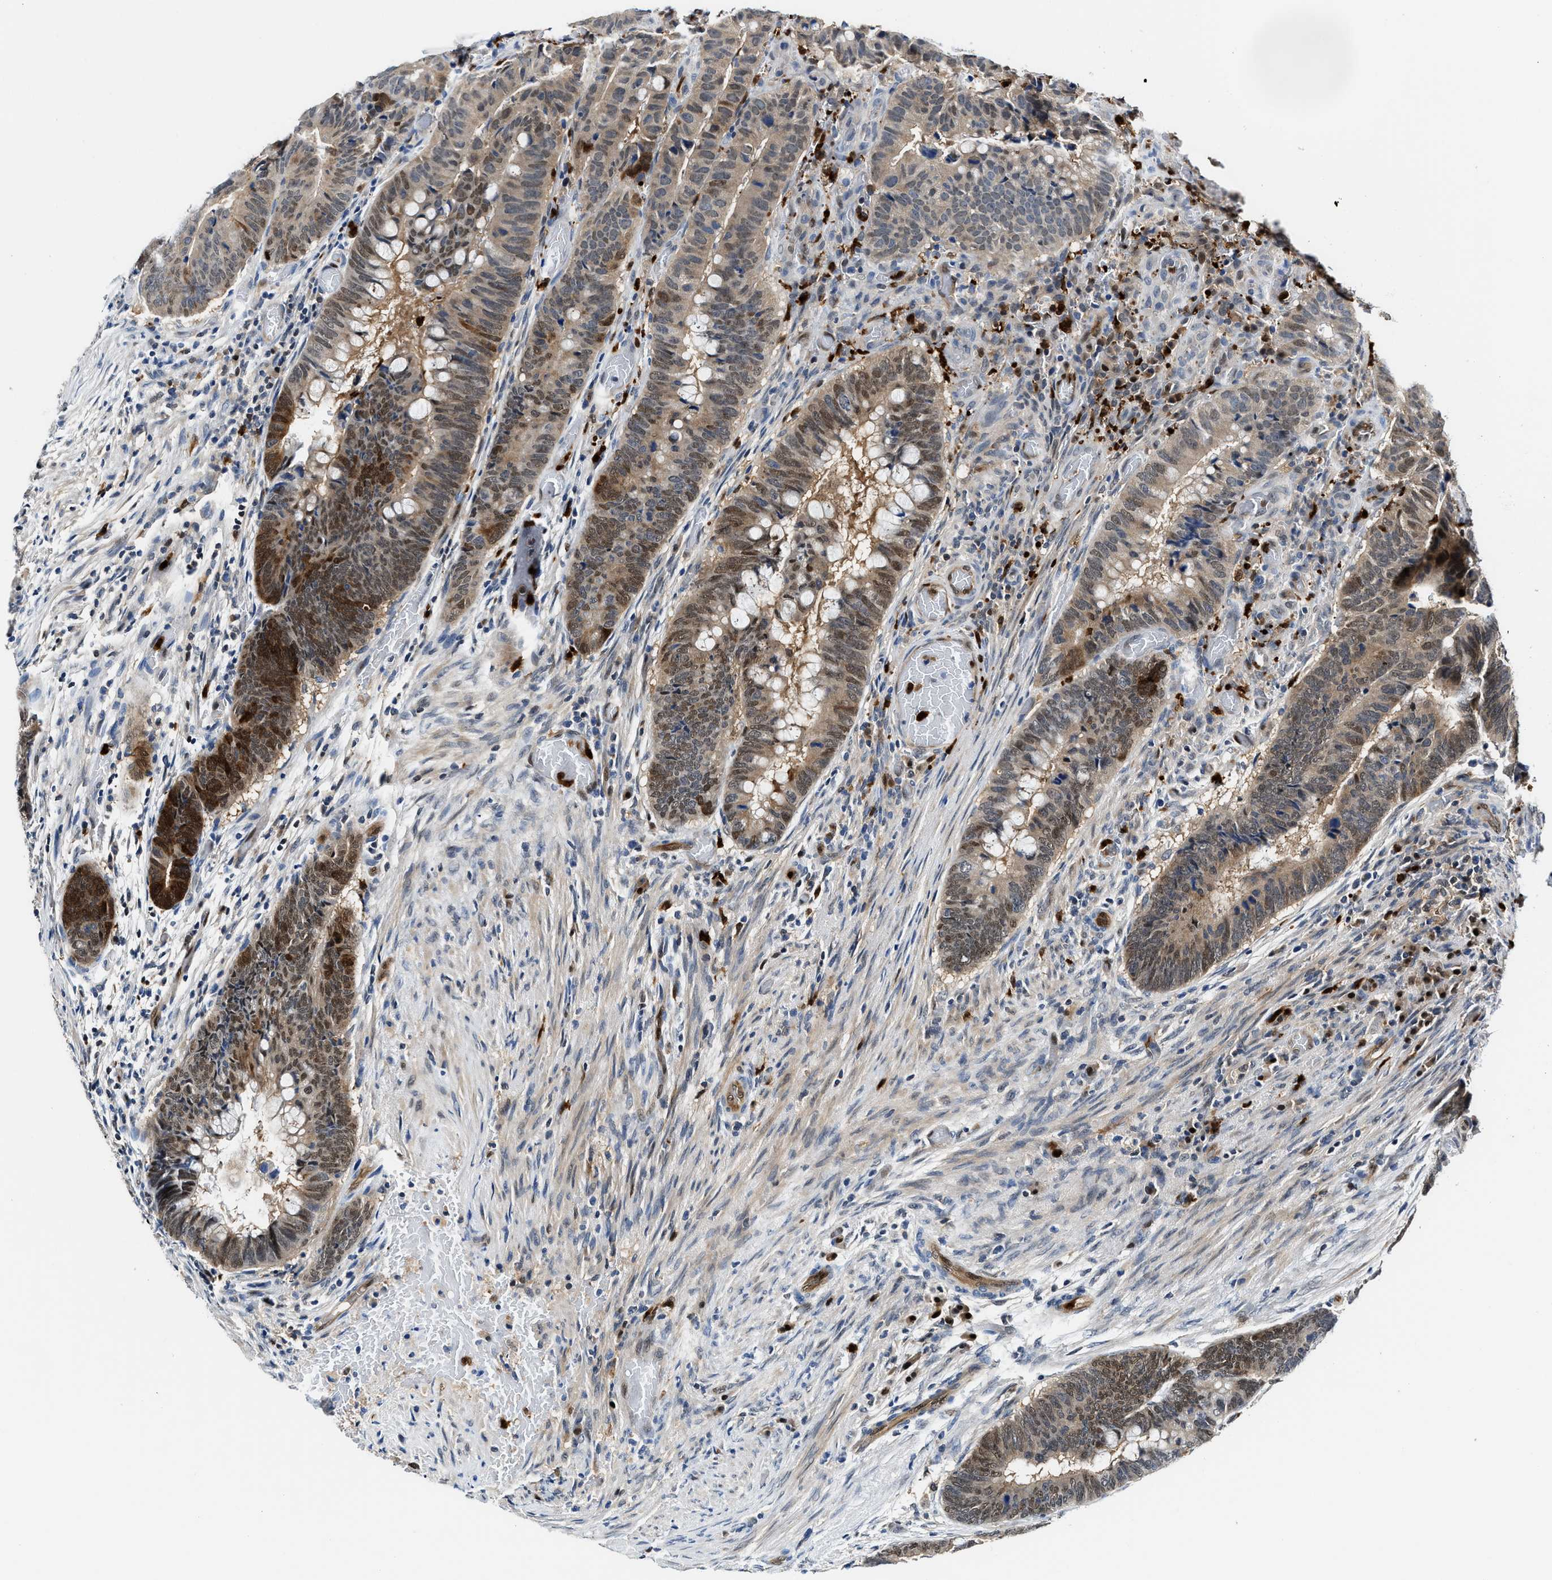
{"staining": {"intensity": "moderate", "quantity": "25%-75%", "location": "cytoplasmic/membranous,nuclear"}, "tissue": "colorectal cancer", "cell_type": "Tumor cells", "image_type": "cancer", "snomed": [{"axis": "morphology", "description": "Normal tissue, NOS"}, {"axis": "morphology", "description": "Adenocarcinoma, NOS"}, {"axis": "topography", "description": "Rectum"}], "caption": "Protein analysis of colorectal adenocarcinoma tissue shows moderate cytoplasmic/membranous and nuclear expression in approximately 25%-75% of tumor cells. The staining was performed using DAB (3,3'-diaminobenzidine) to visualize the protein expression in brown, while the nuclei were stained in blue with hematoxylin (Magnification: 20x).", "gene": "LTA4H", "patient": {"sex": "male", "age": 92}}